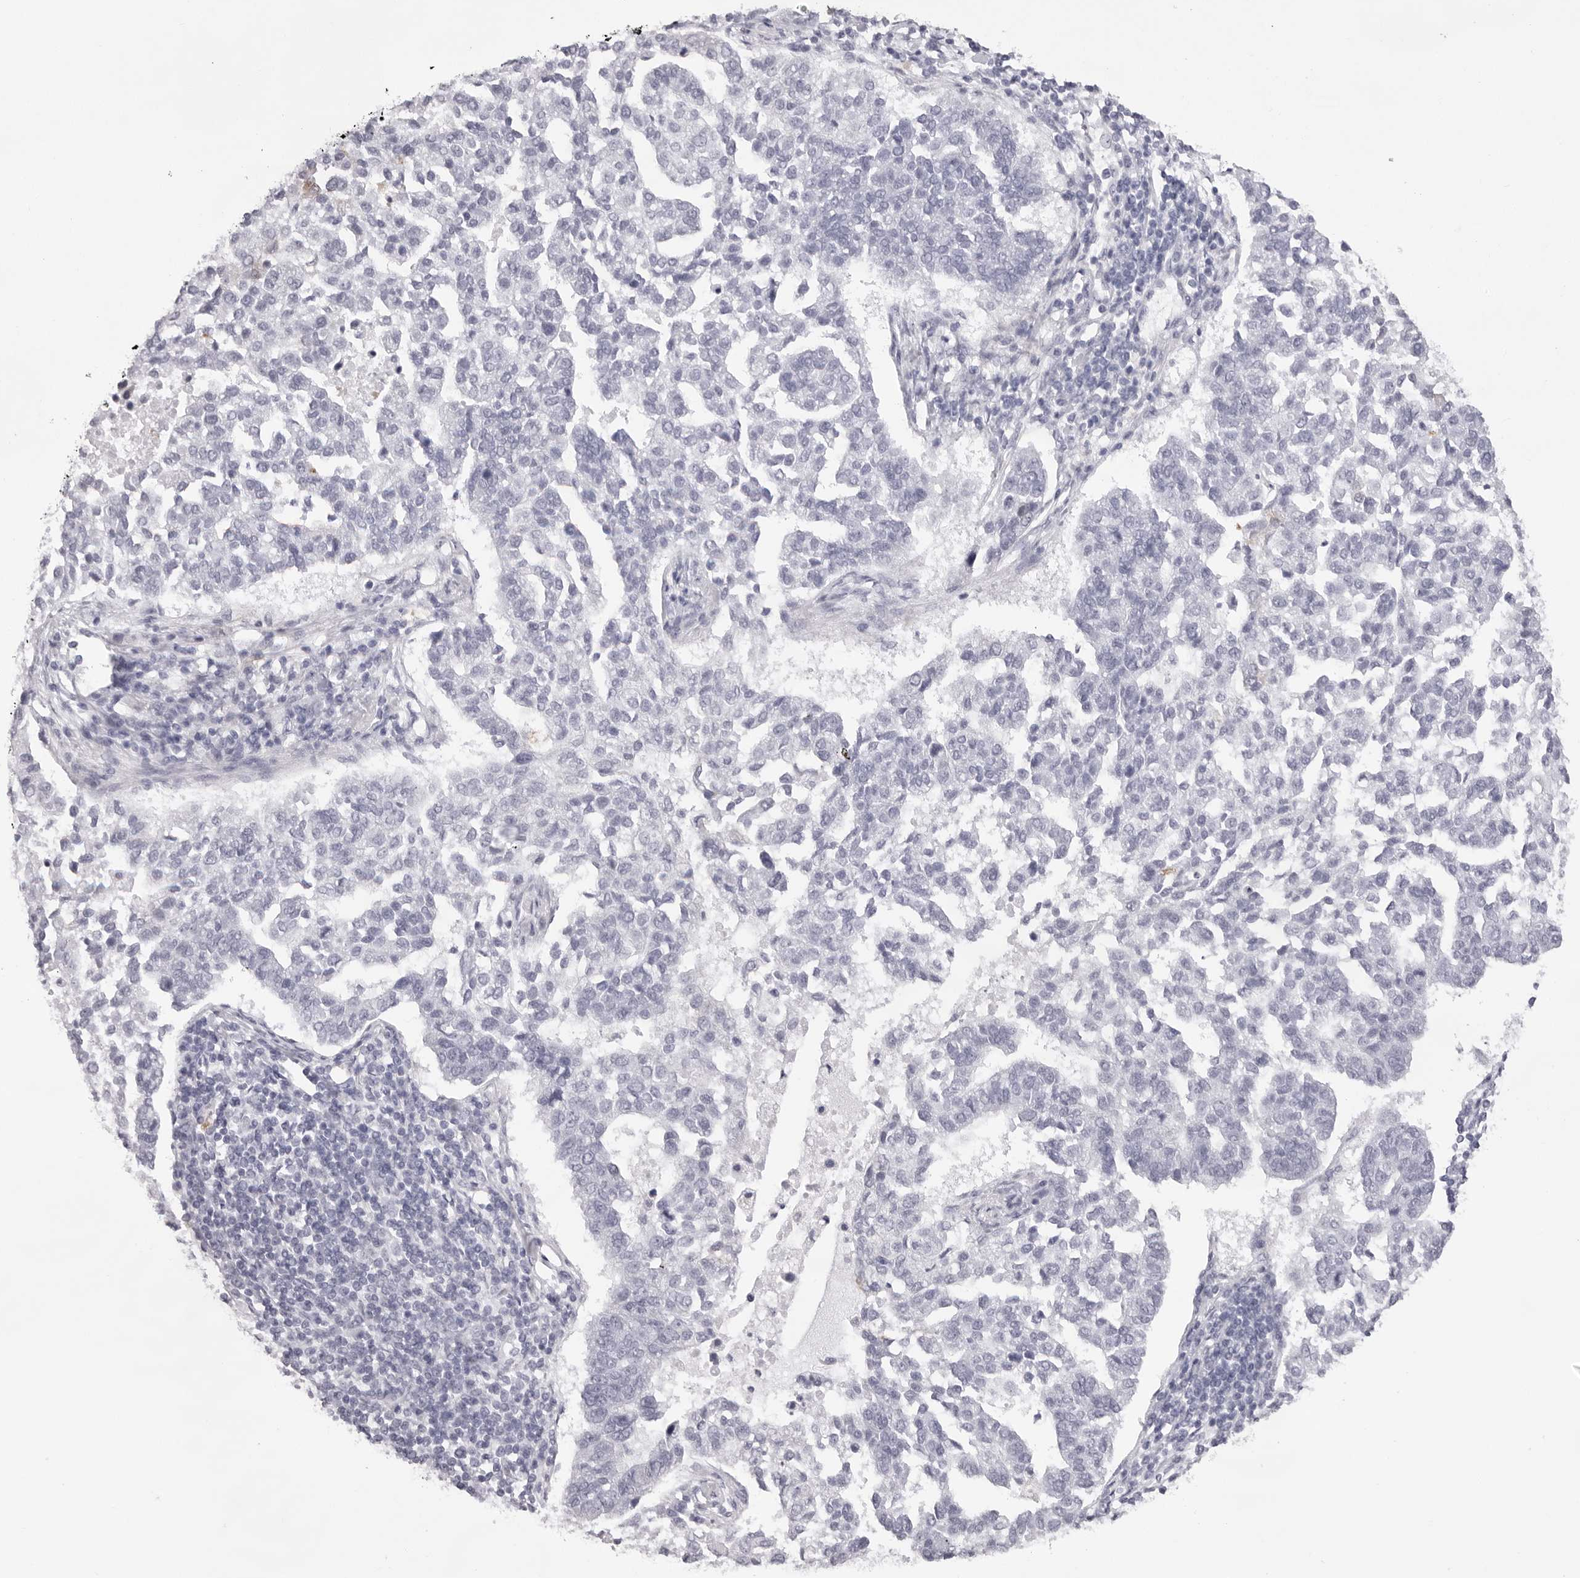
{"staining": {"intensity": "negative", "quantity": "none", "location": "none"}, "tissue": "pancreatic cancer", "cell_type": "Tumor cells", "image_type": "cancer", "snomed": [{"axis": "morphology", "description": "Adenocarcinoma, NOS"}, {"axis": "topography", "description": "Pancreas"}], "caption": "DAB immunohistochemical staining of human pancreatic adenocarcinoma exhibits no significant positivity in tumor cells. (DAB immunohistochemistry (IHC) with hematoxylin counter stain).", "gene": "SMIM2", "patient": {"sex": "female", "age": 61}}